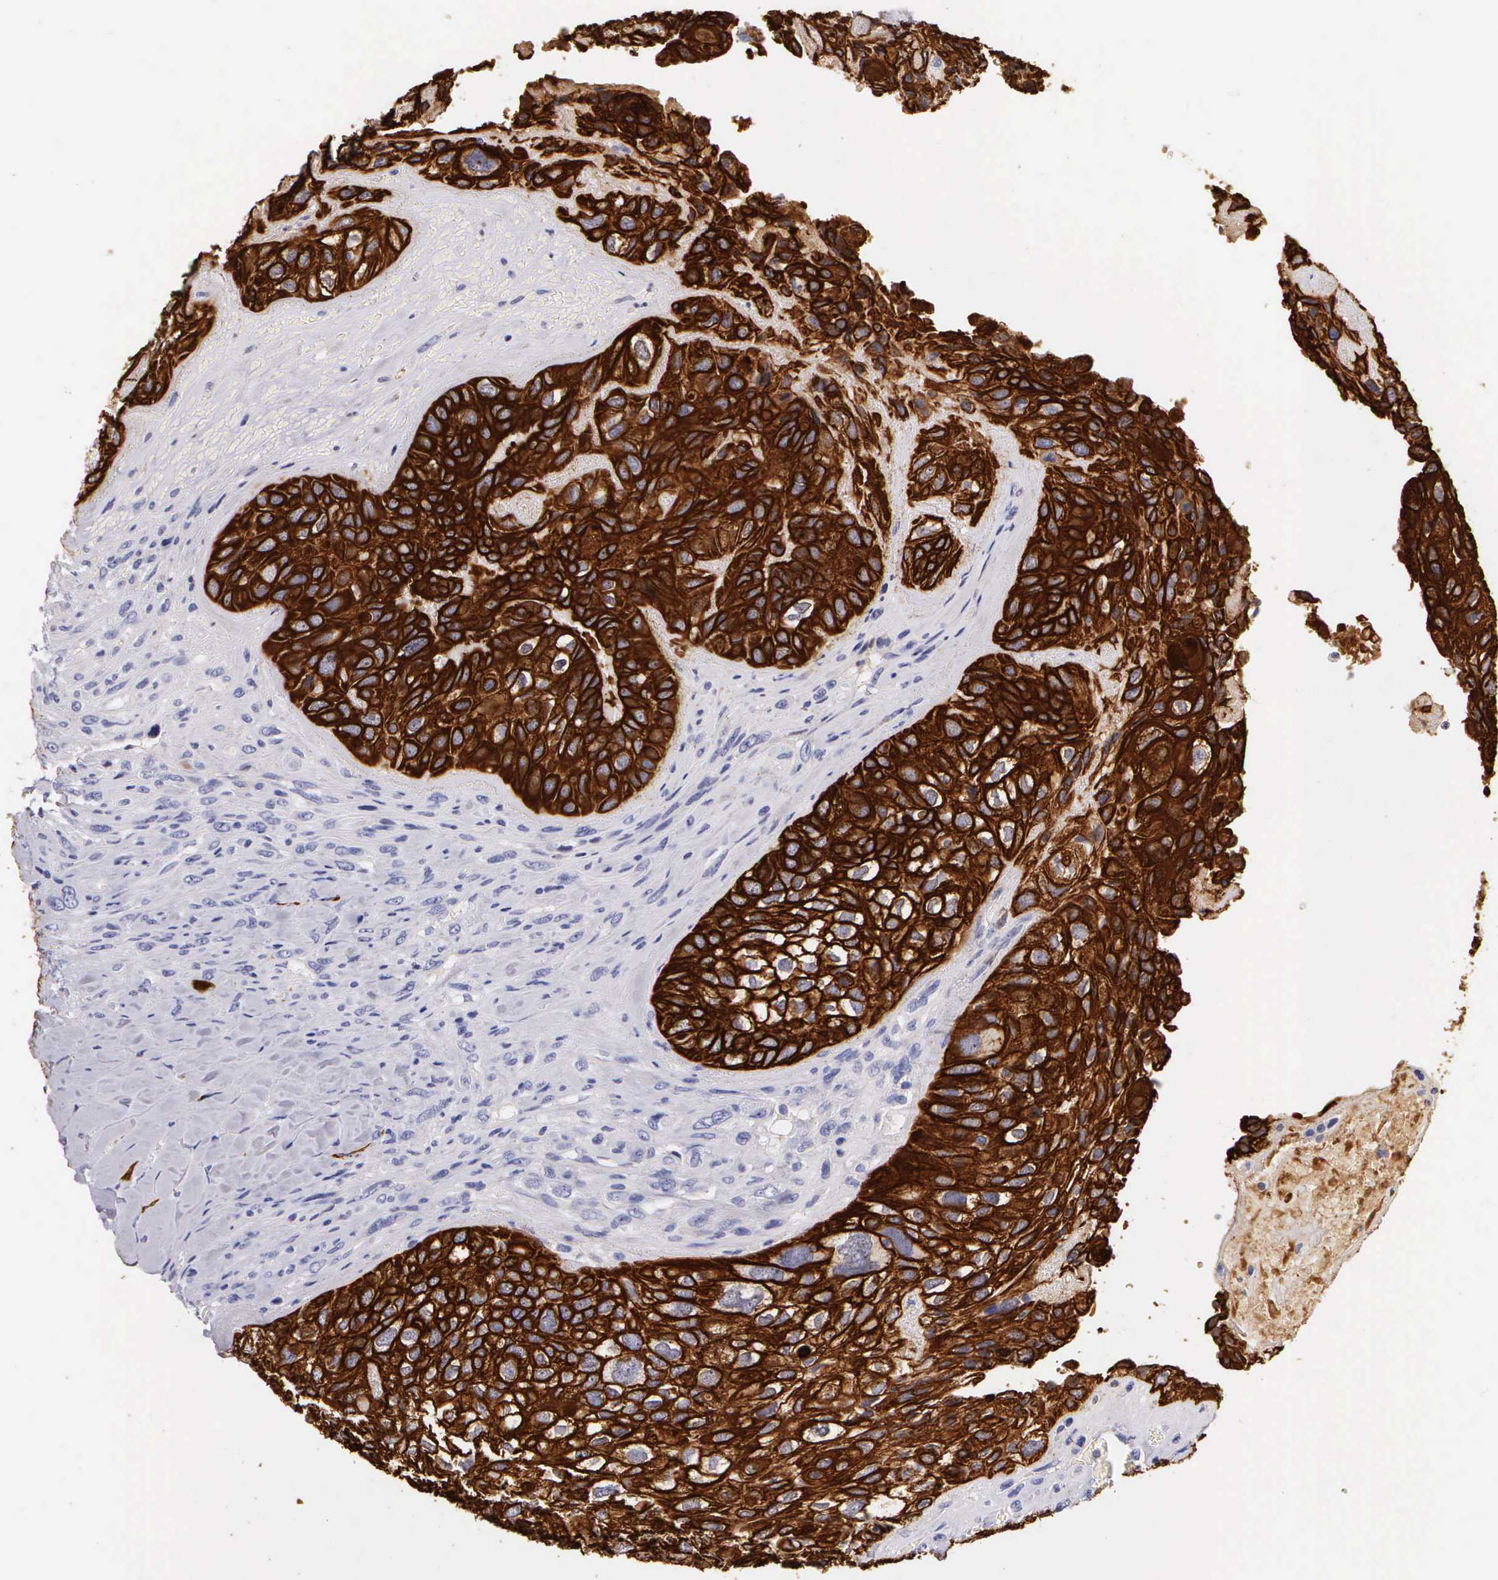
{"staining": {"intensity": "strong", "quantity": ">75%", "location": "cytoplasmic/membranous"}, "tissue": "breast cancer", "cell_type": "Tumor cells", "image_type": "cancer", "snomed": [{"axis": "morphology", "description": "Neoplasm, malignant, NOS"}, {"axis": "topography", "description": "Breast"}], "caption": "Breast cancer (neoplasm (malignant)) stained for a protein (brown) demonstrates strong cytoplasmic/membranous positive positivity in approximately >75% of tumor cells.", "gene": "KRT17", "patient": {"sex": "female", "age": 50}}